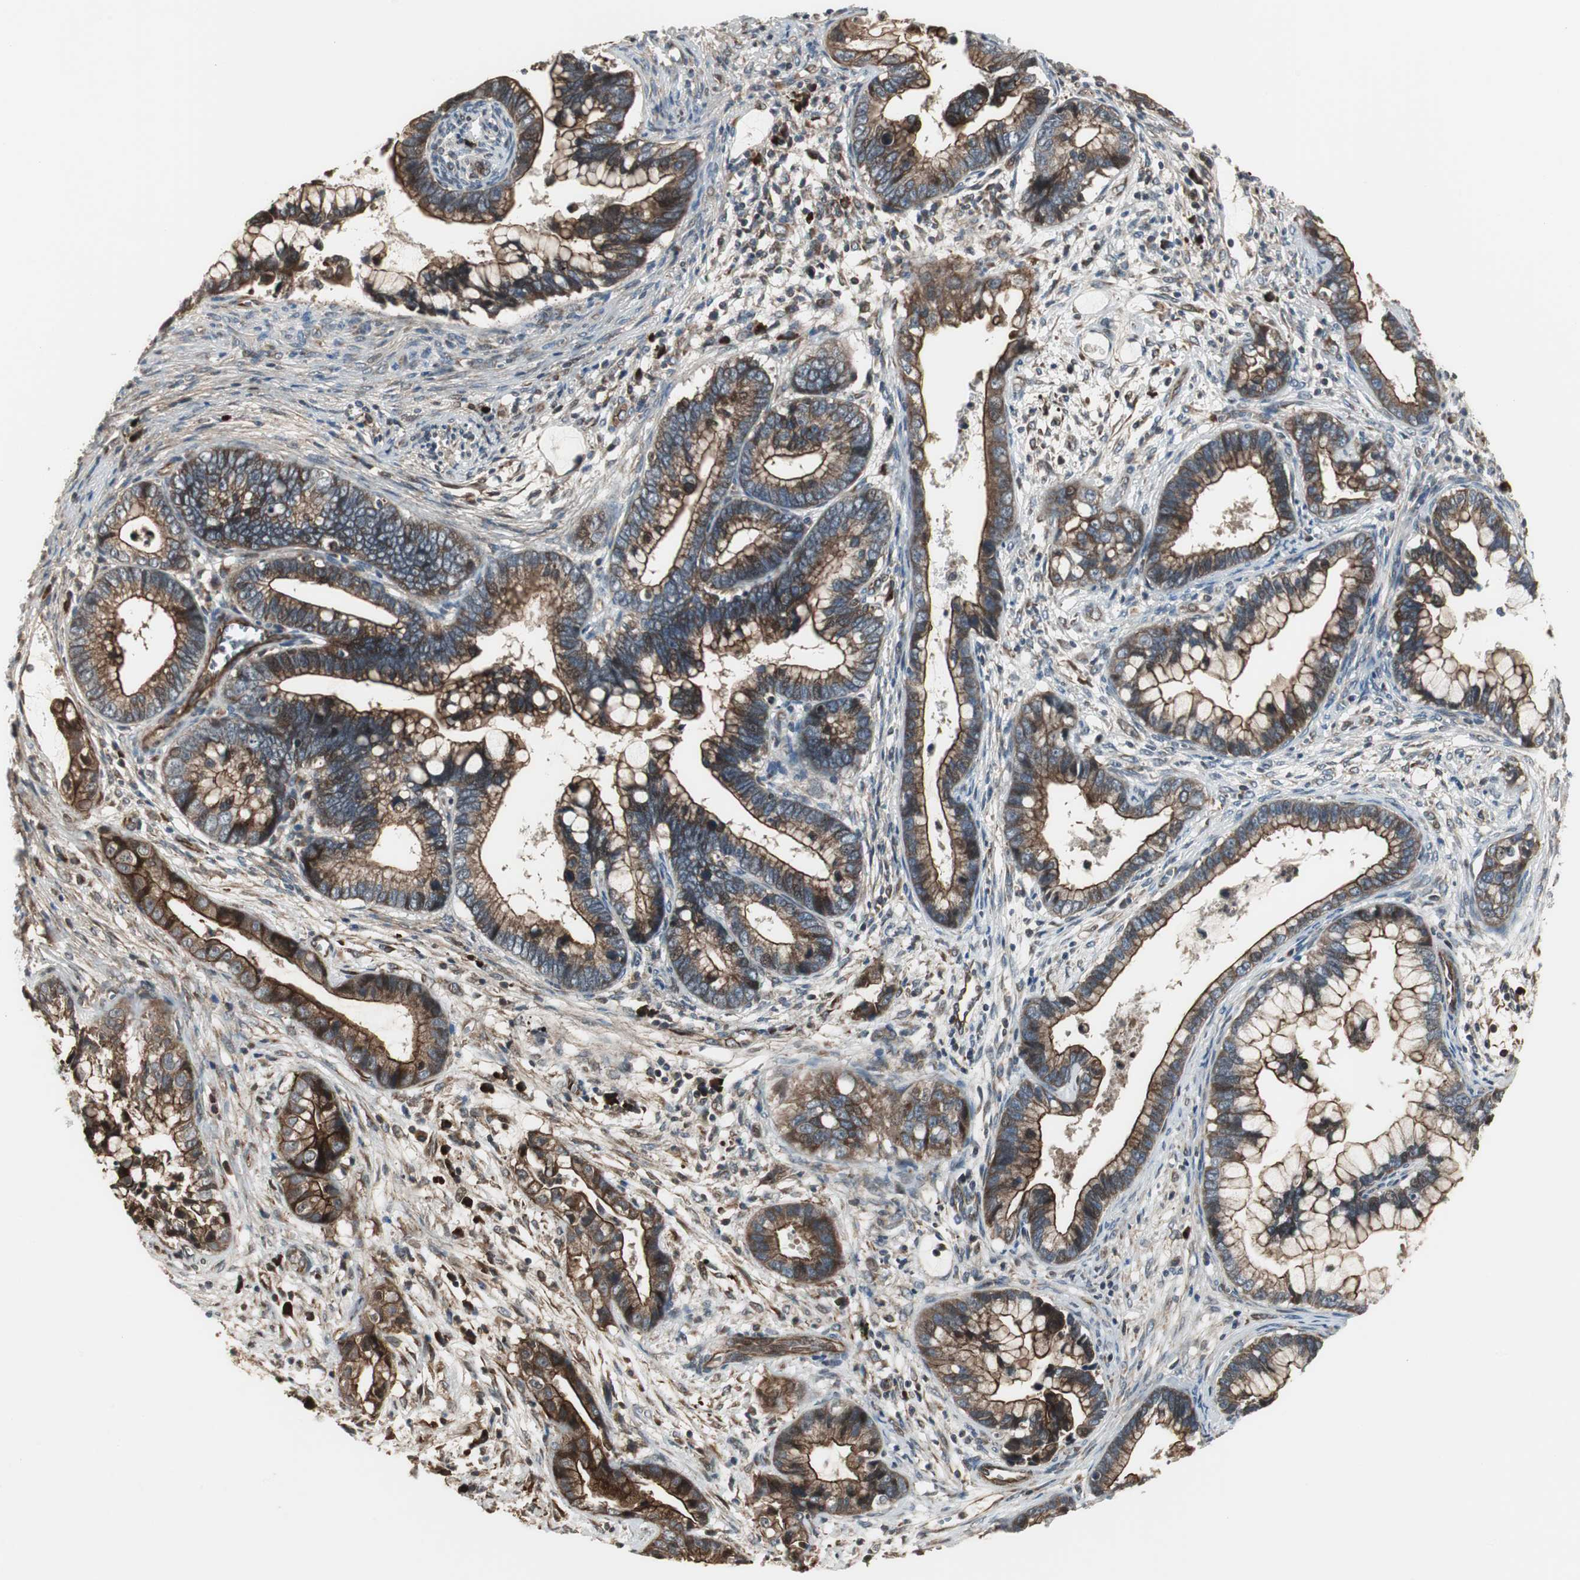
{"staining": {"intensity": "strong", "quantity": ">75%", "location": "cytoplasmic/membranous"}, "tissue": "cervical cancer", "cell_type": "Tumor cells", "image_type": "cancer", "snomed": [{"axis": "morphology", "description": "Adenocarcinoma, NOS"}, {"axis": "topography", "description": "Cervix"}], "caption": "Protein analysis of cervical cancer tissue reveals strong cytoplasmic/membranous expression in about >75% of tumor cells.", "gene": "CHP1", "patient": {"sex": "female", "age": 44}}